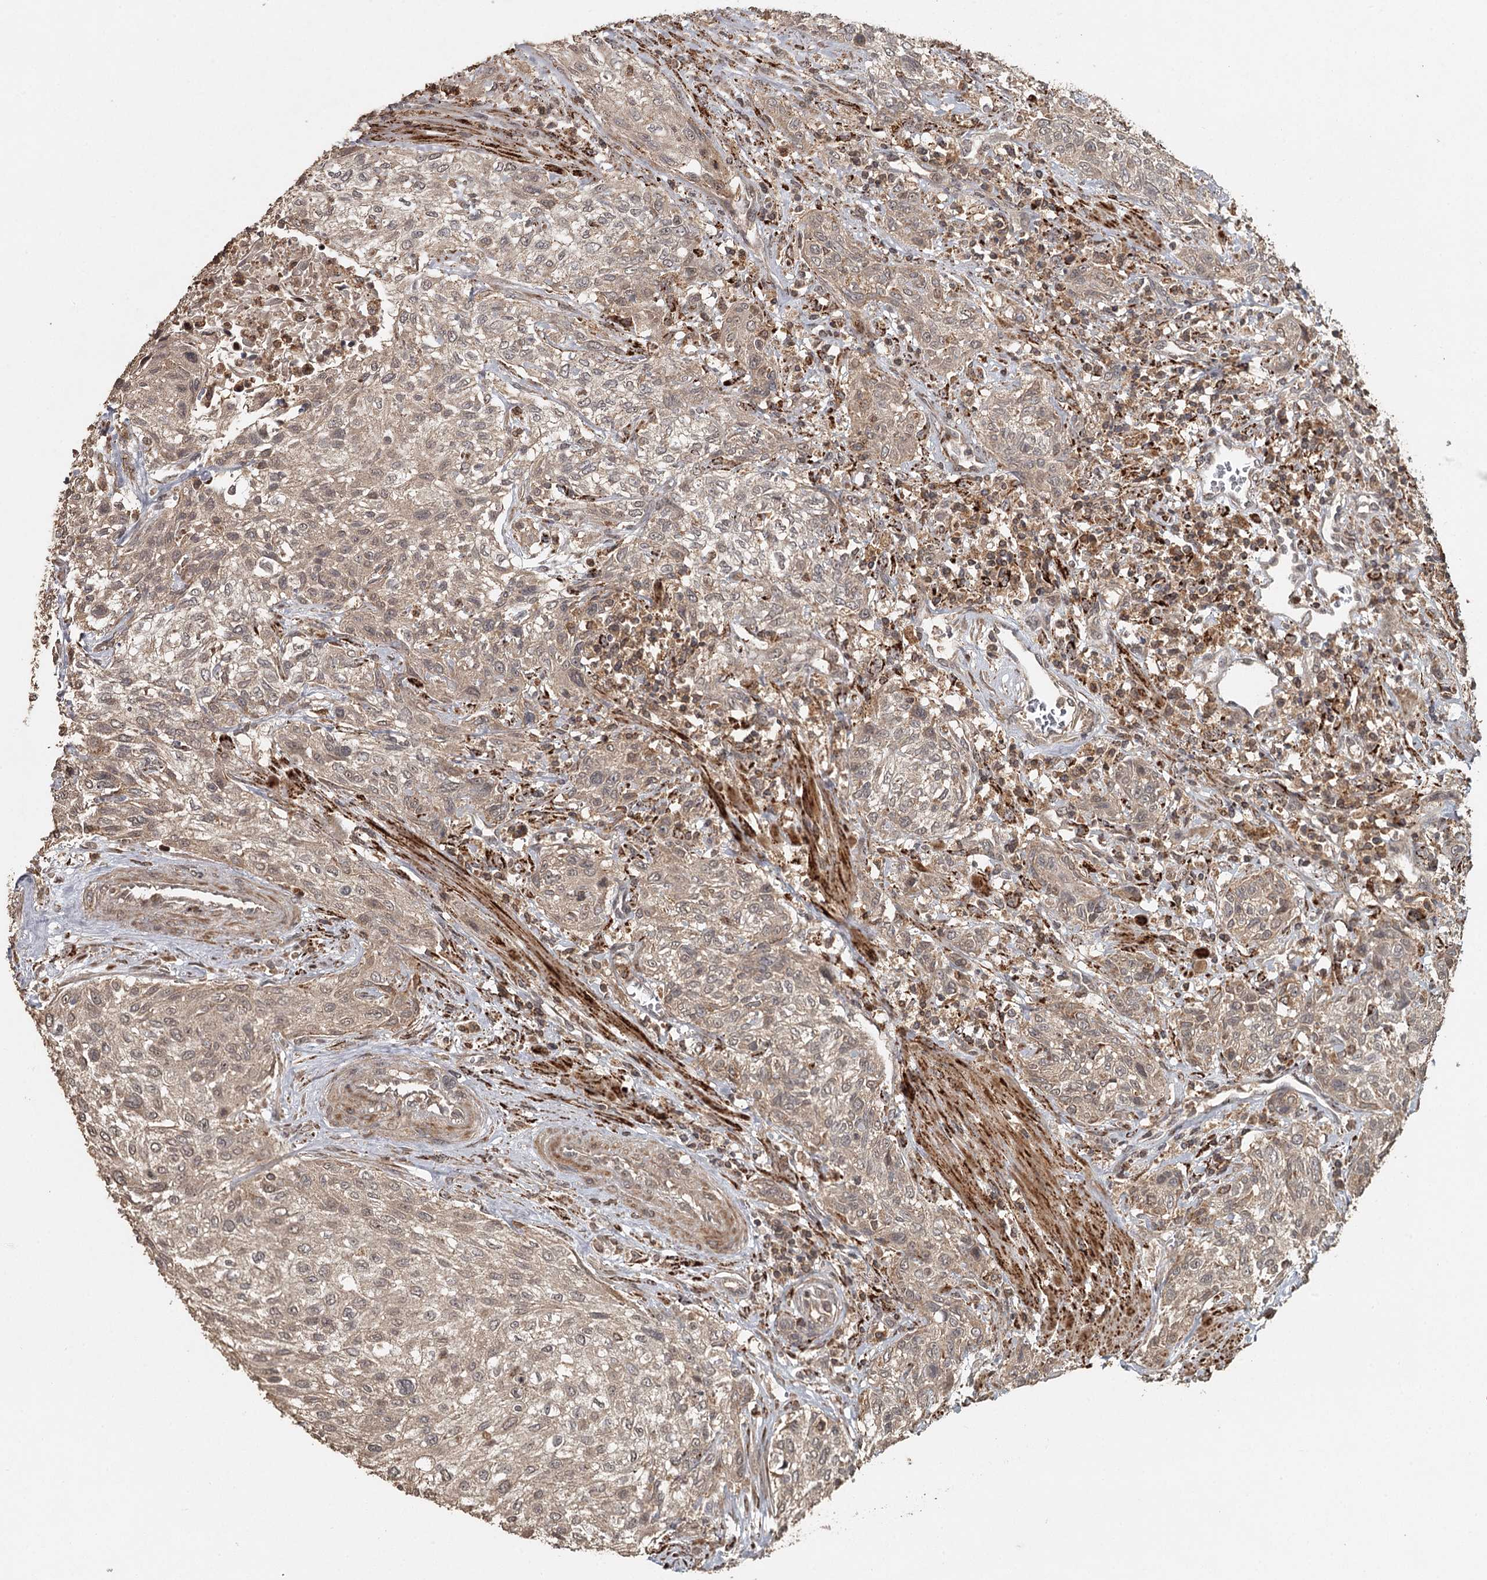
{"staining": {"intensity": "moderate", "quantity": "25%-75%", "location": "cytoplasmic/membranous"}, "tissue": "urothelial cancer", "cell_type": "Tumor cells", "image_type": "cancer", "snomed": [{"axis": "morphology", "description": "Normal tissue, NOS"}, {"axis": "morphology", "description": "Urothelial carcinoma, NOS"}, {"axis": "topography", "description": "Urinary bladder"}, {"axis": "topography", "description": "Peripheral nerve tissue"}], "caption": "Human urothelial cancer stained for a protein (brown) exhibits moderate cytoplasmic/membranous positive staining in approximately 25%-75% of tumor cells.", "gene": "FAXC", "patient": {"sex": "male", "age": 35}}